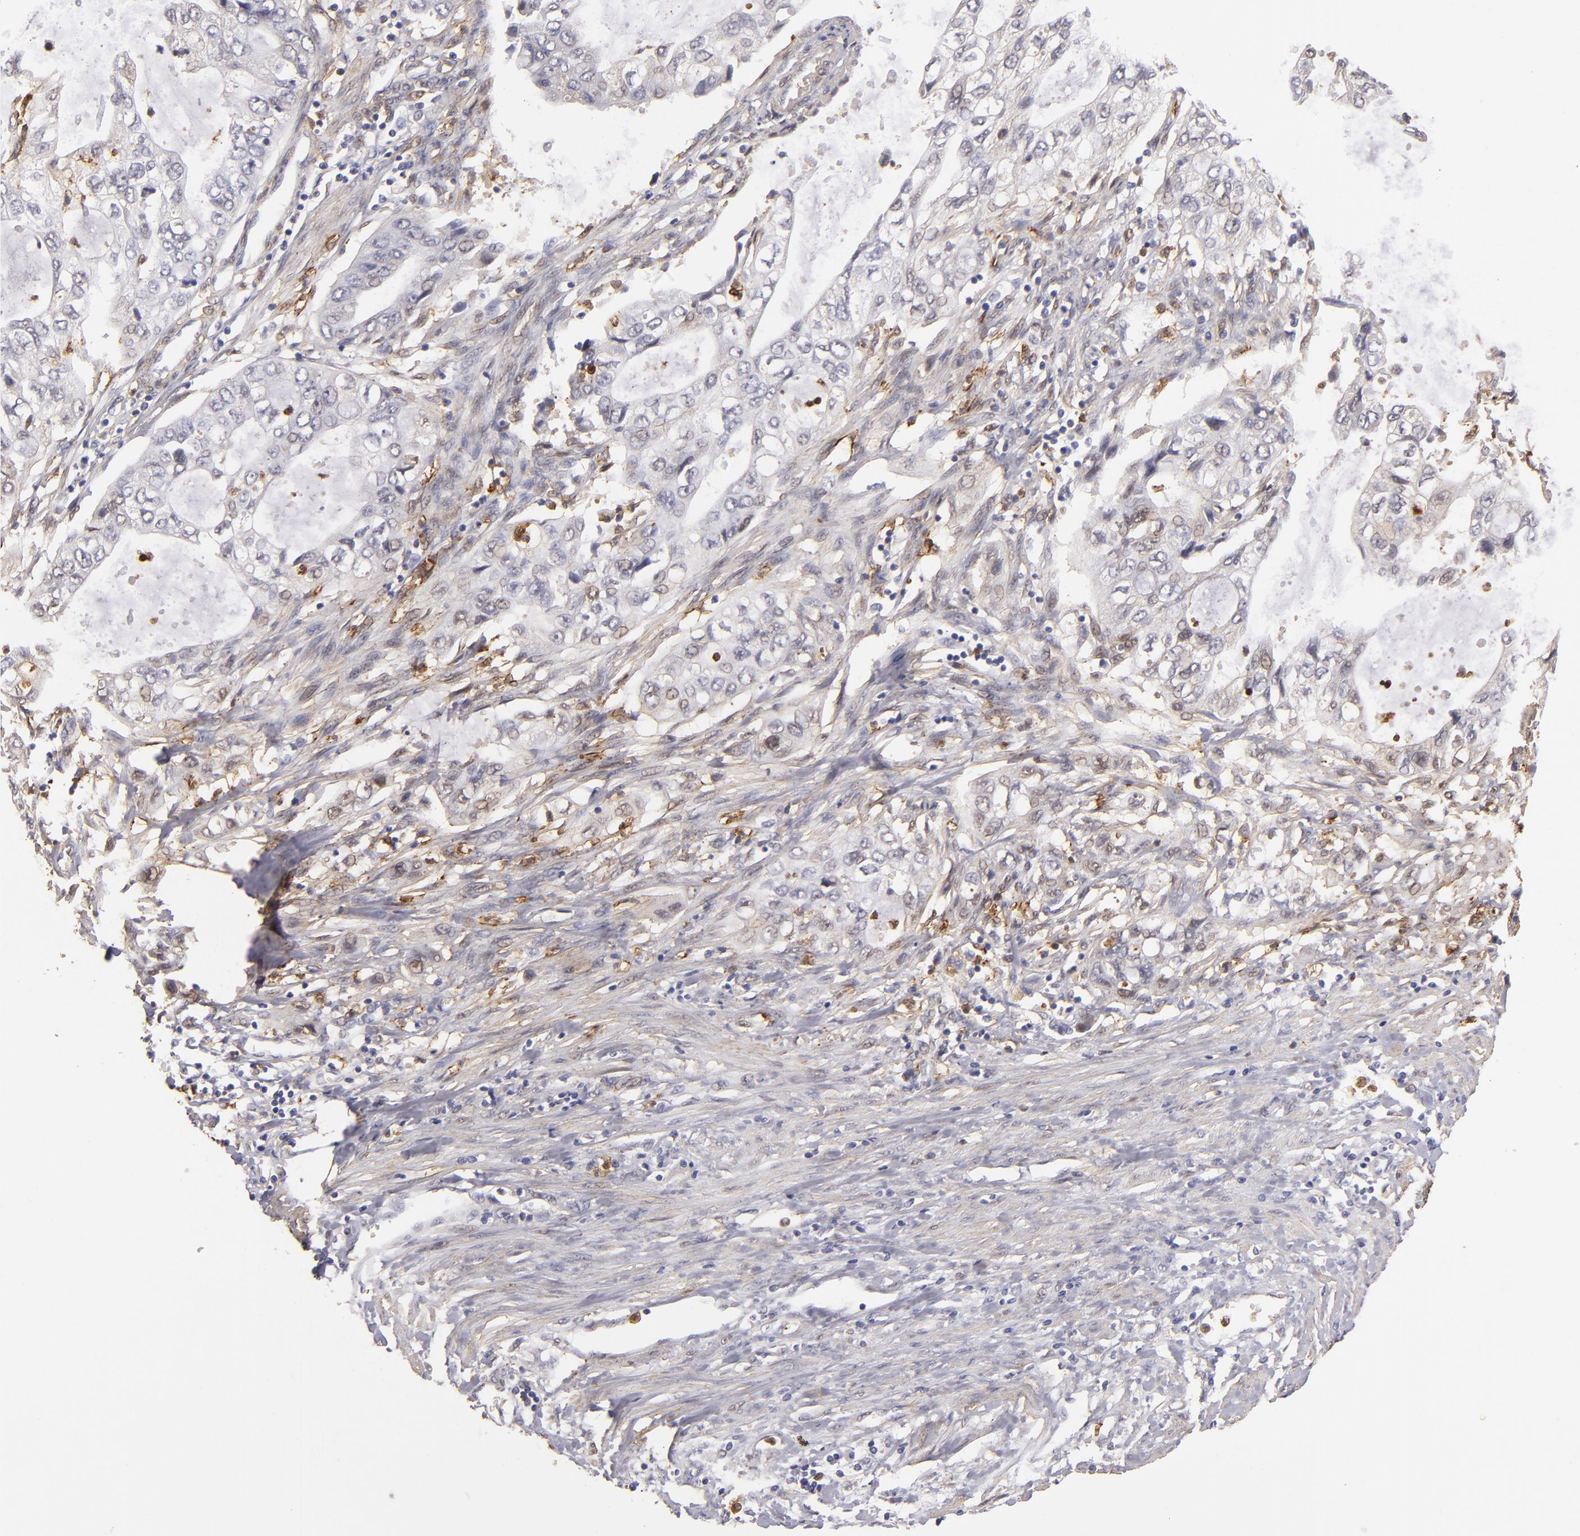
{"staining": {"intensity": "negative", "quantity": "none", "location": "none"}, "tissue": "stomach cancer", "cell_type": "Tumor cells", "image_type": "cancer", "snomed": [{"axis": "morphology", "description": "Adenocarcinoma, NOS"}, {"axis": "topography", "description": "Stomach, upper"}], "caption": "Tumor cells are negative for brown protein staining in stomach cancer.", "gene": "VCL", "patient": {"sex": "female", "age": 52}}